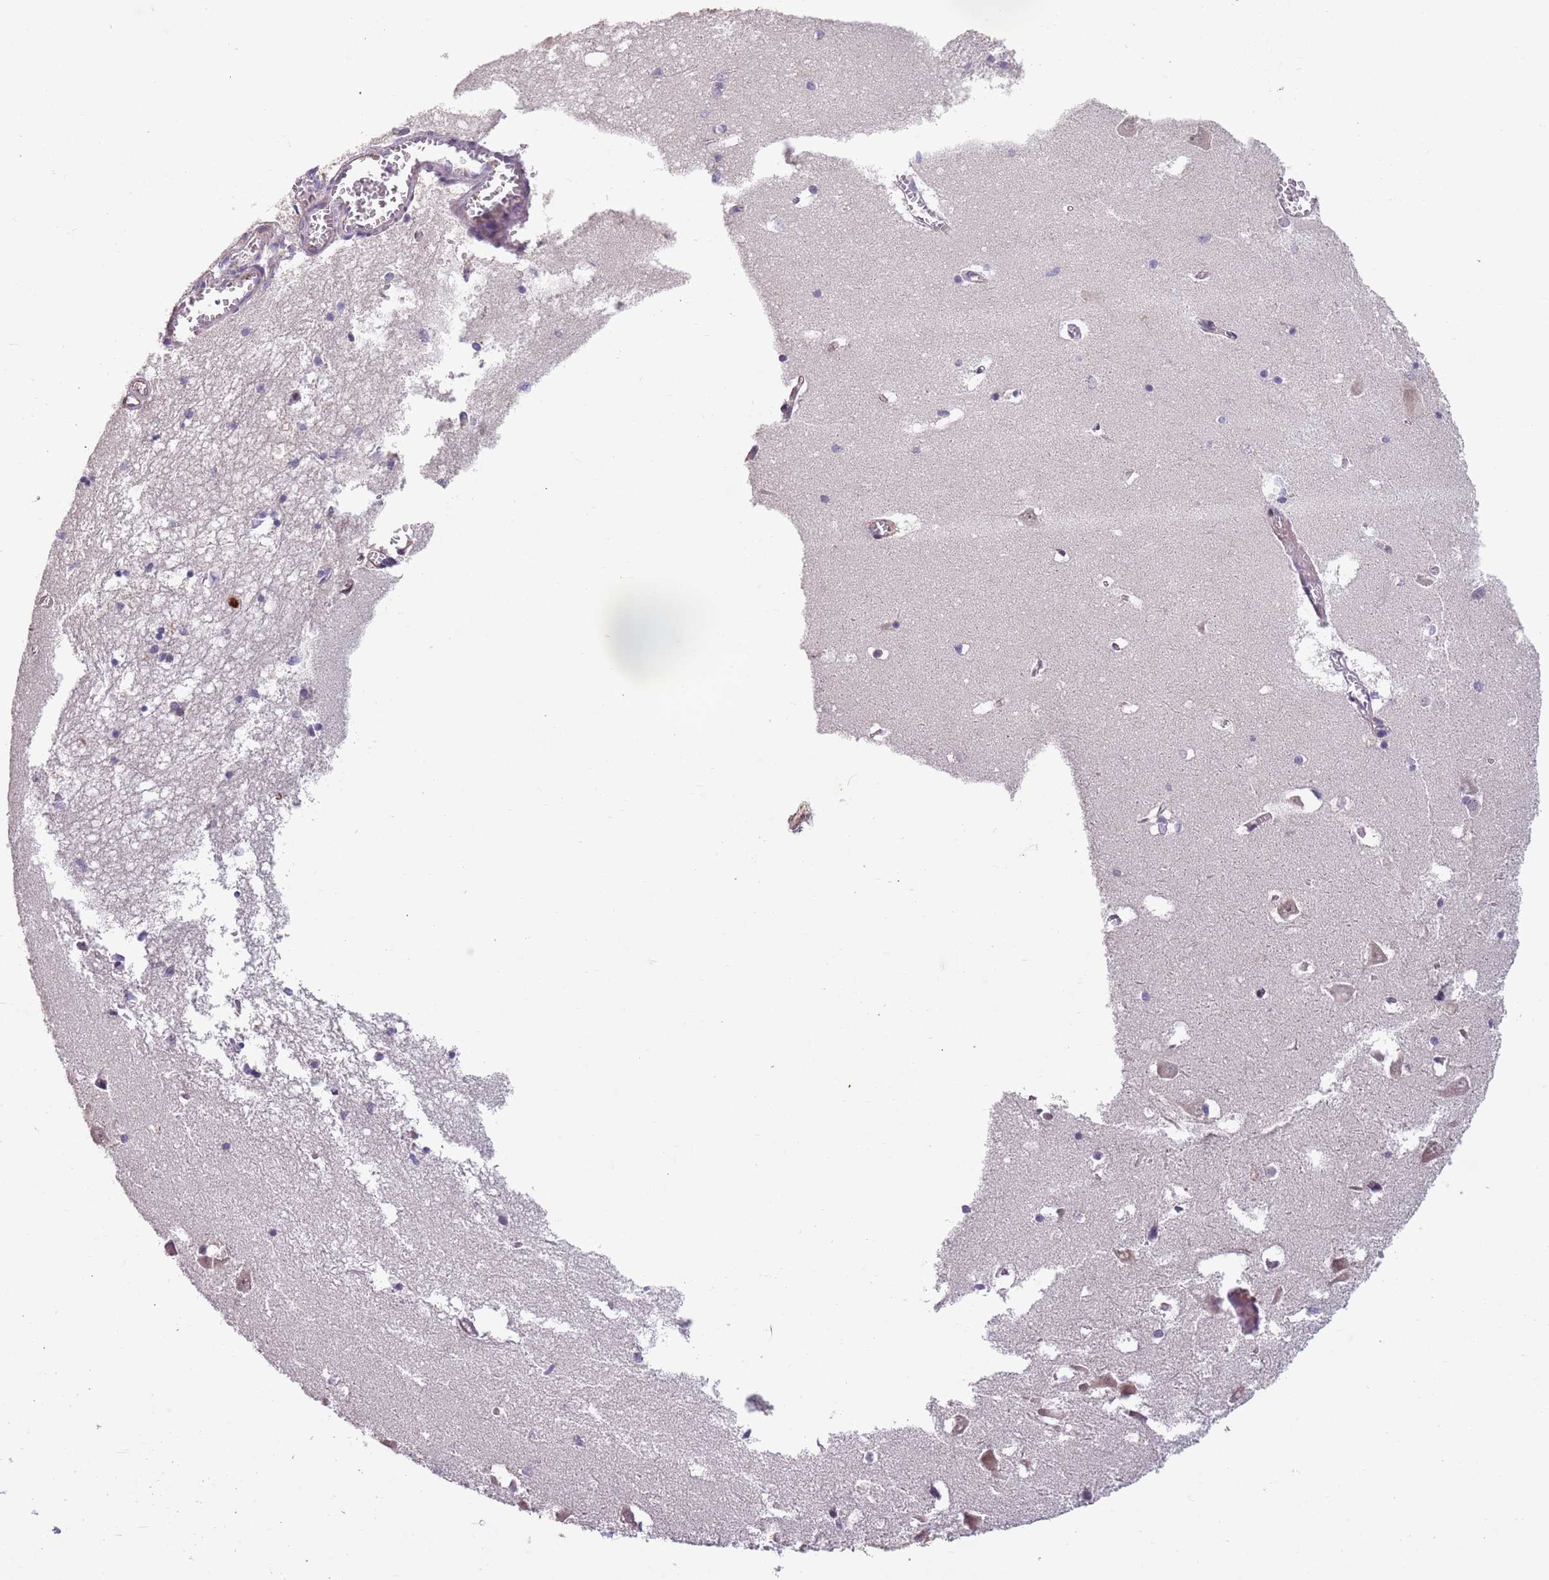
{"staining": {"intensity": "negative", "quantity": "none", "location": "none"}, "tissue": "hippocampus", "cell_type": "Glial cells", "image_type": "normal", "snomed": [{"axis": "morphology", "description": "Normal tissue, NOS"}, {"axis": "topography", "description": "Hippocampus"}], "caption": "IHC image of unremarkable hippocampus: human hippocampus stained with DAB displays no significant protein staining in glial cells. Nuclei are stained in blue.", "gene": "CHD9", "patient": {"sex": "male", "age": 70}}